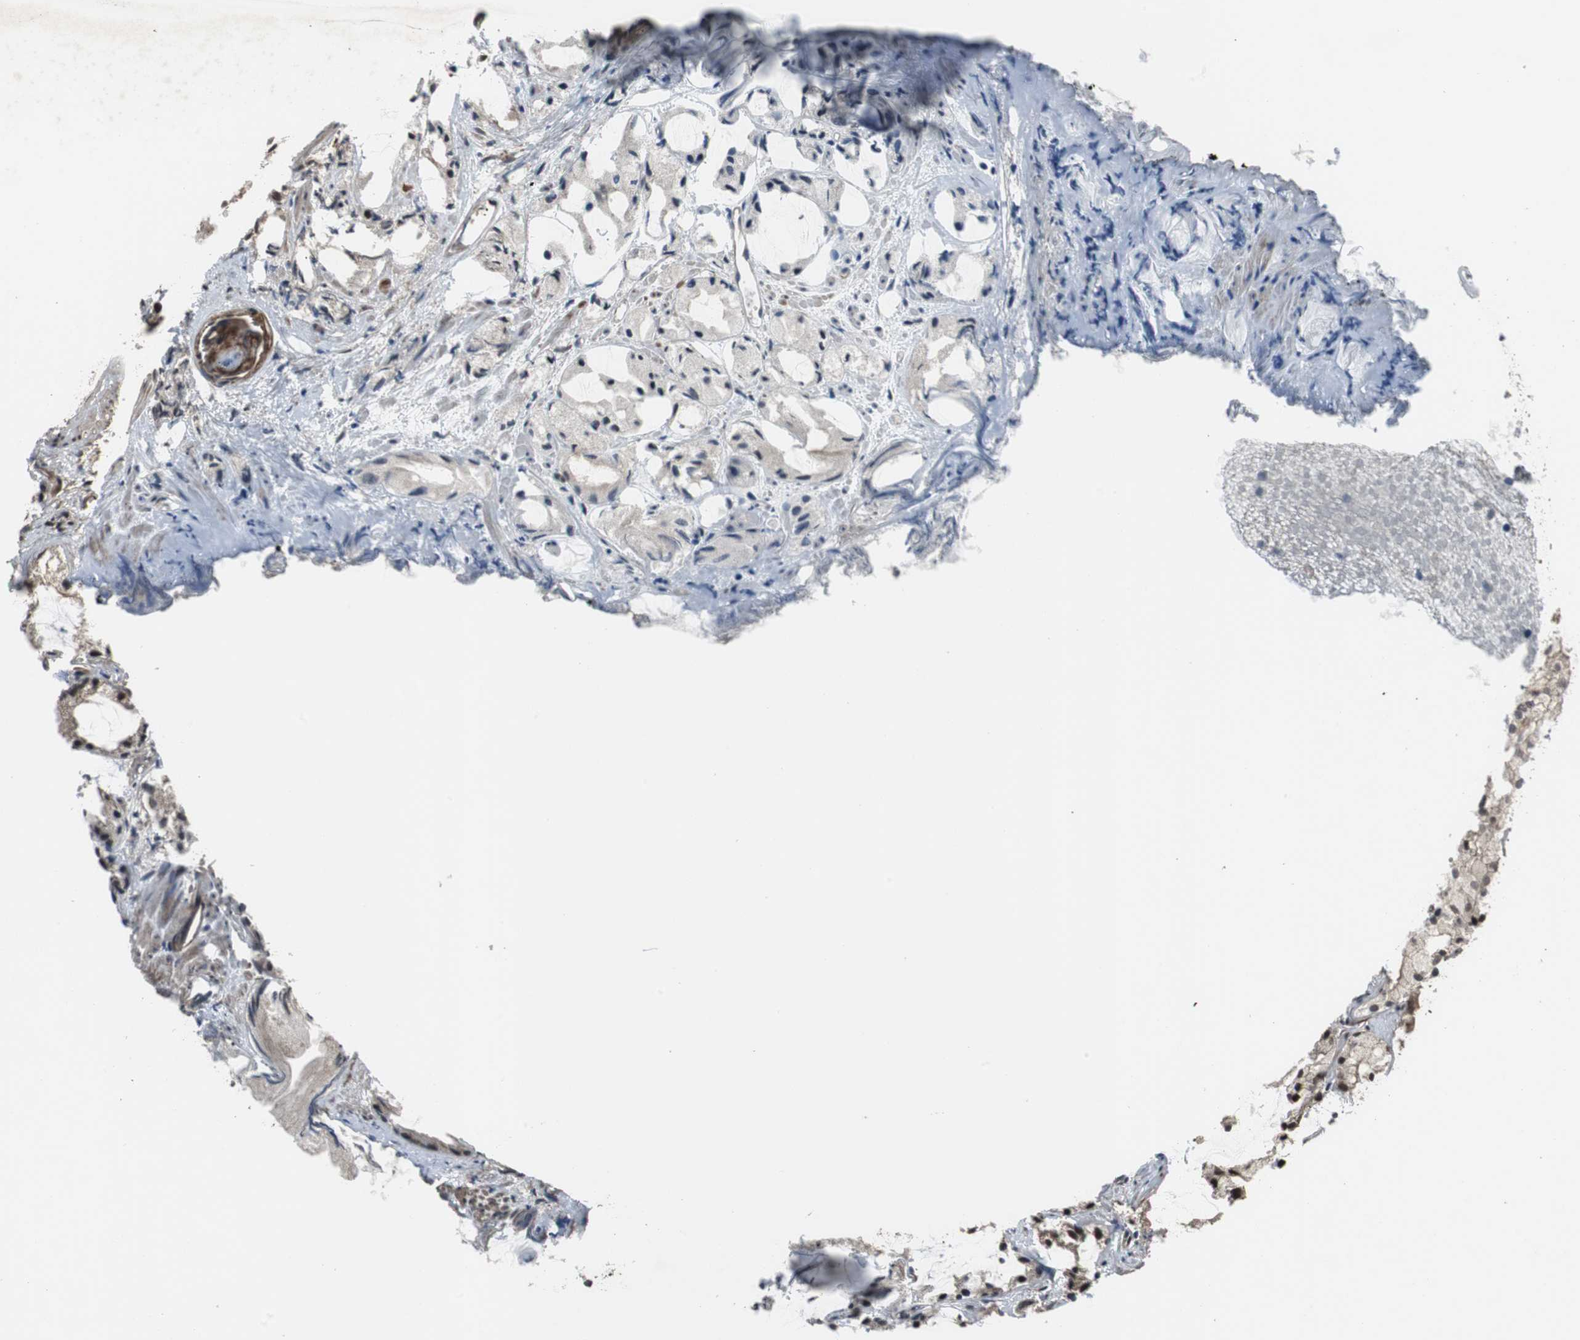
{"staining": {"intensity": "moderate", "quantity": "25%-75%", "location": "cytoplasmic/membranous,nuclear"}, "tissue": "prostate cancer", "cell_type": "Tumor cells", "image_type": "cancer", "snomed": [{"axis": "morphology", "description": "Adenocarcinoma, High grade"}, {"axis": "topography", "description": "Prostate"}], "caption": "Prostate cancer tissue displays moderate cytoplasmic/membranous and nuclear expression in about 25%-75% of tumor cells", "gene": "CHP1", "patient": {"sex": "male", "age": 85}}